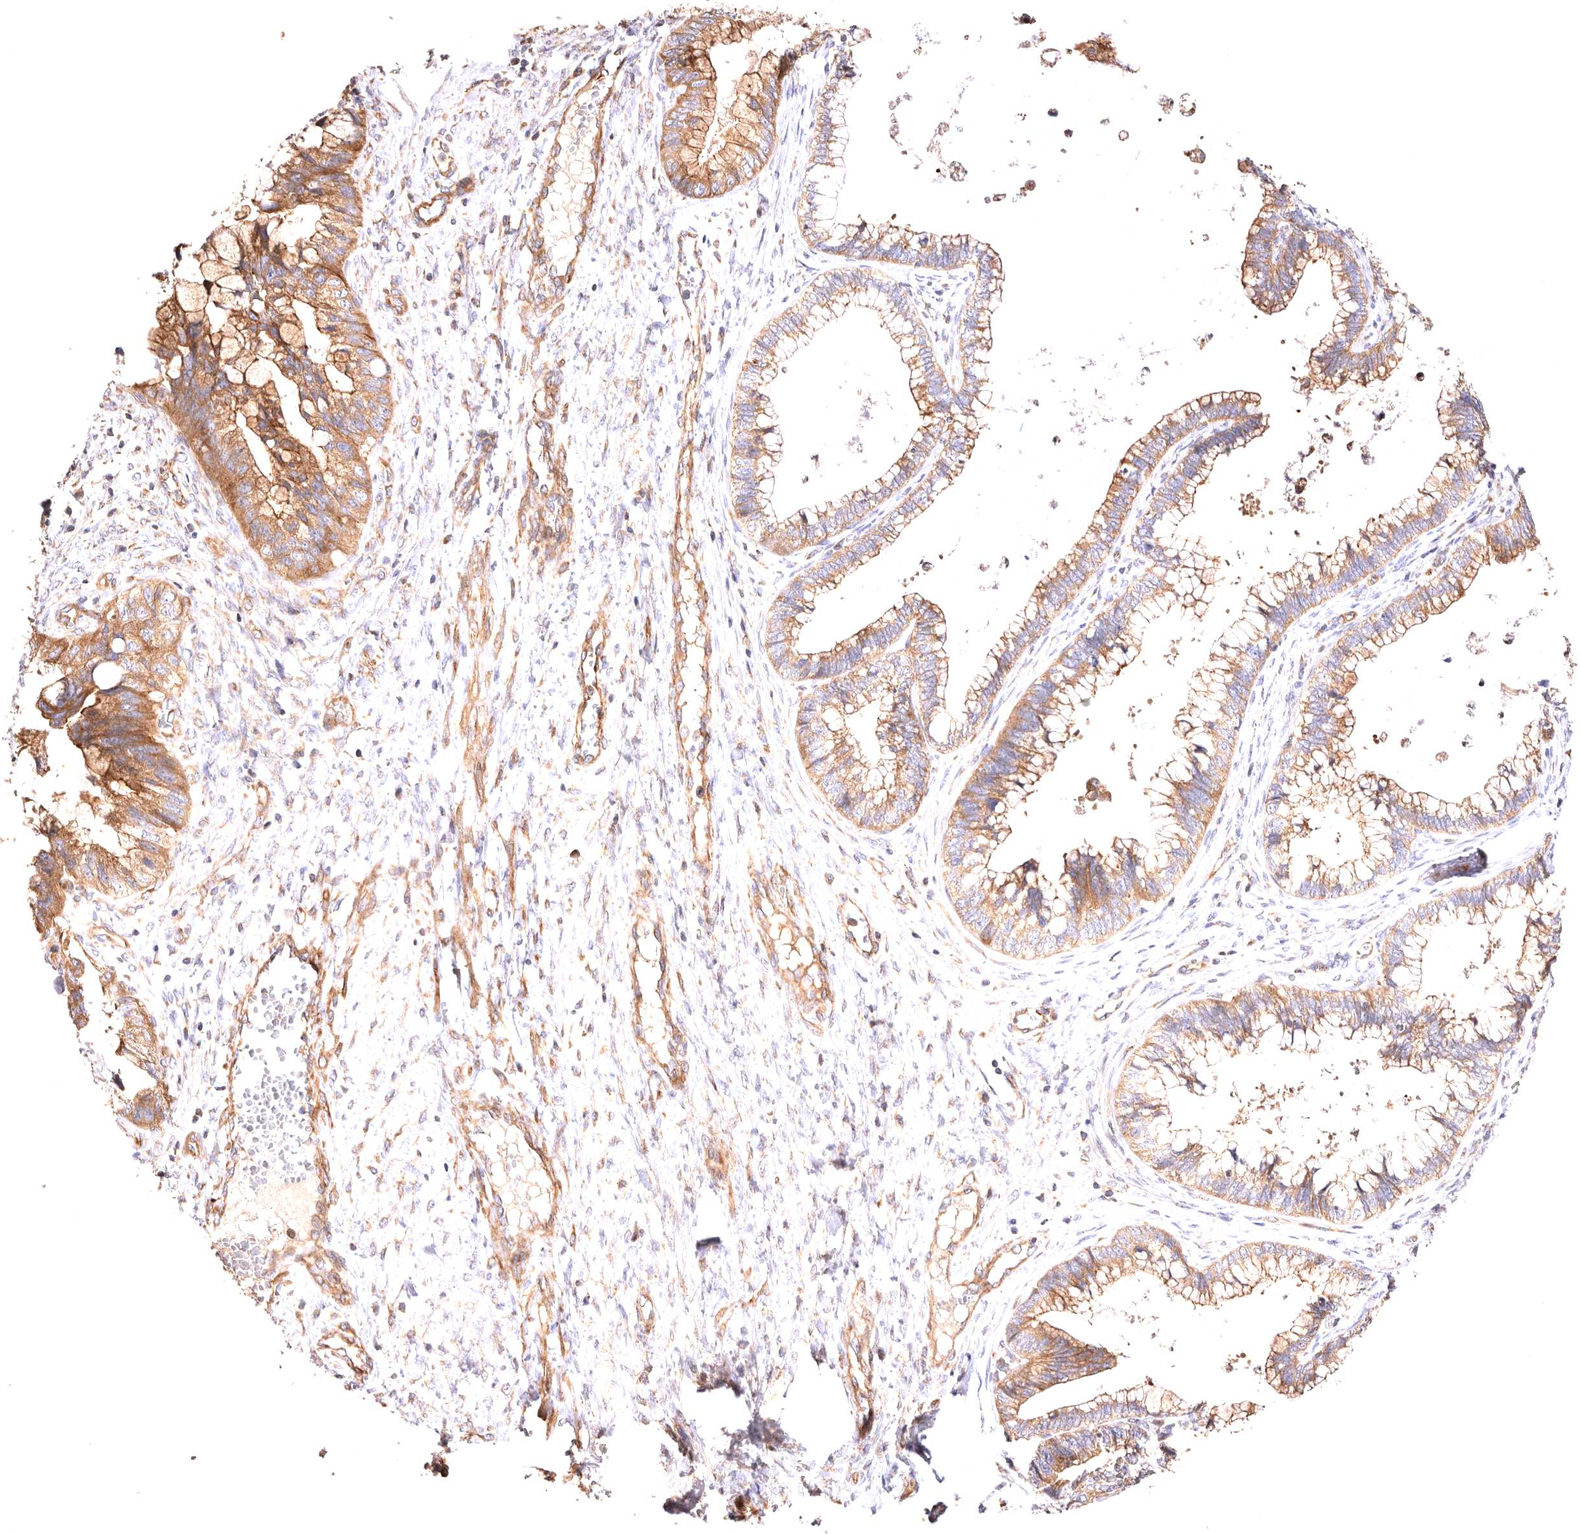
{"staining": {"intensity": "moderate", "quantity": ">75%", "location": "cytoplasmic/membranous"}, "tissue": "cervical cancer", "cell_type": "Tumor cells", "image_type": "cancer", "snomed": [{"axis": "morphology", "description": "Adenocarcinoma, NOS"}, {"axis": "topography", "description": "Cervix"}], "caption": "Cervical adenocarcinoma stained with immunohistochemistry displays moderate cytoplasmic/membranous staining in approximately >75% of tumor cells. The staining was performed using DAB (3,3'-diaminobenzidine), with brown indicating positive protein expression. Nuclei are stained blue with hematoxylin.", "gene": "VPS45", "patient": {"sex": "female", "age": 44}}